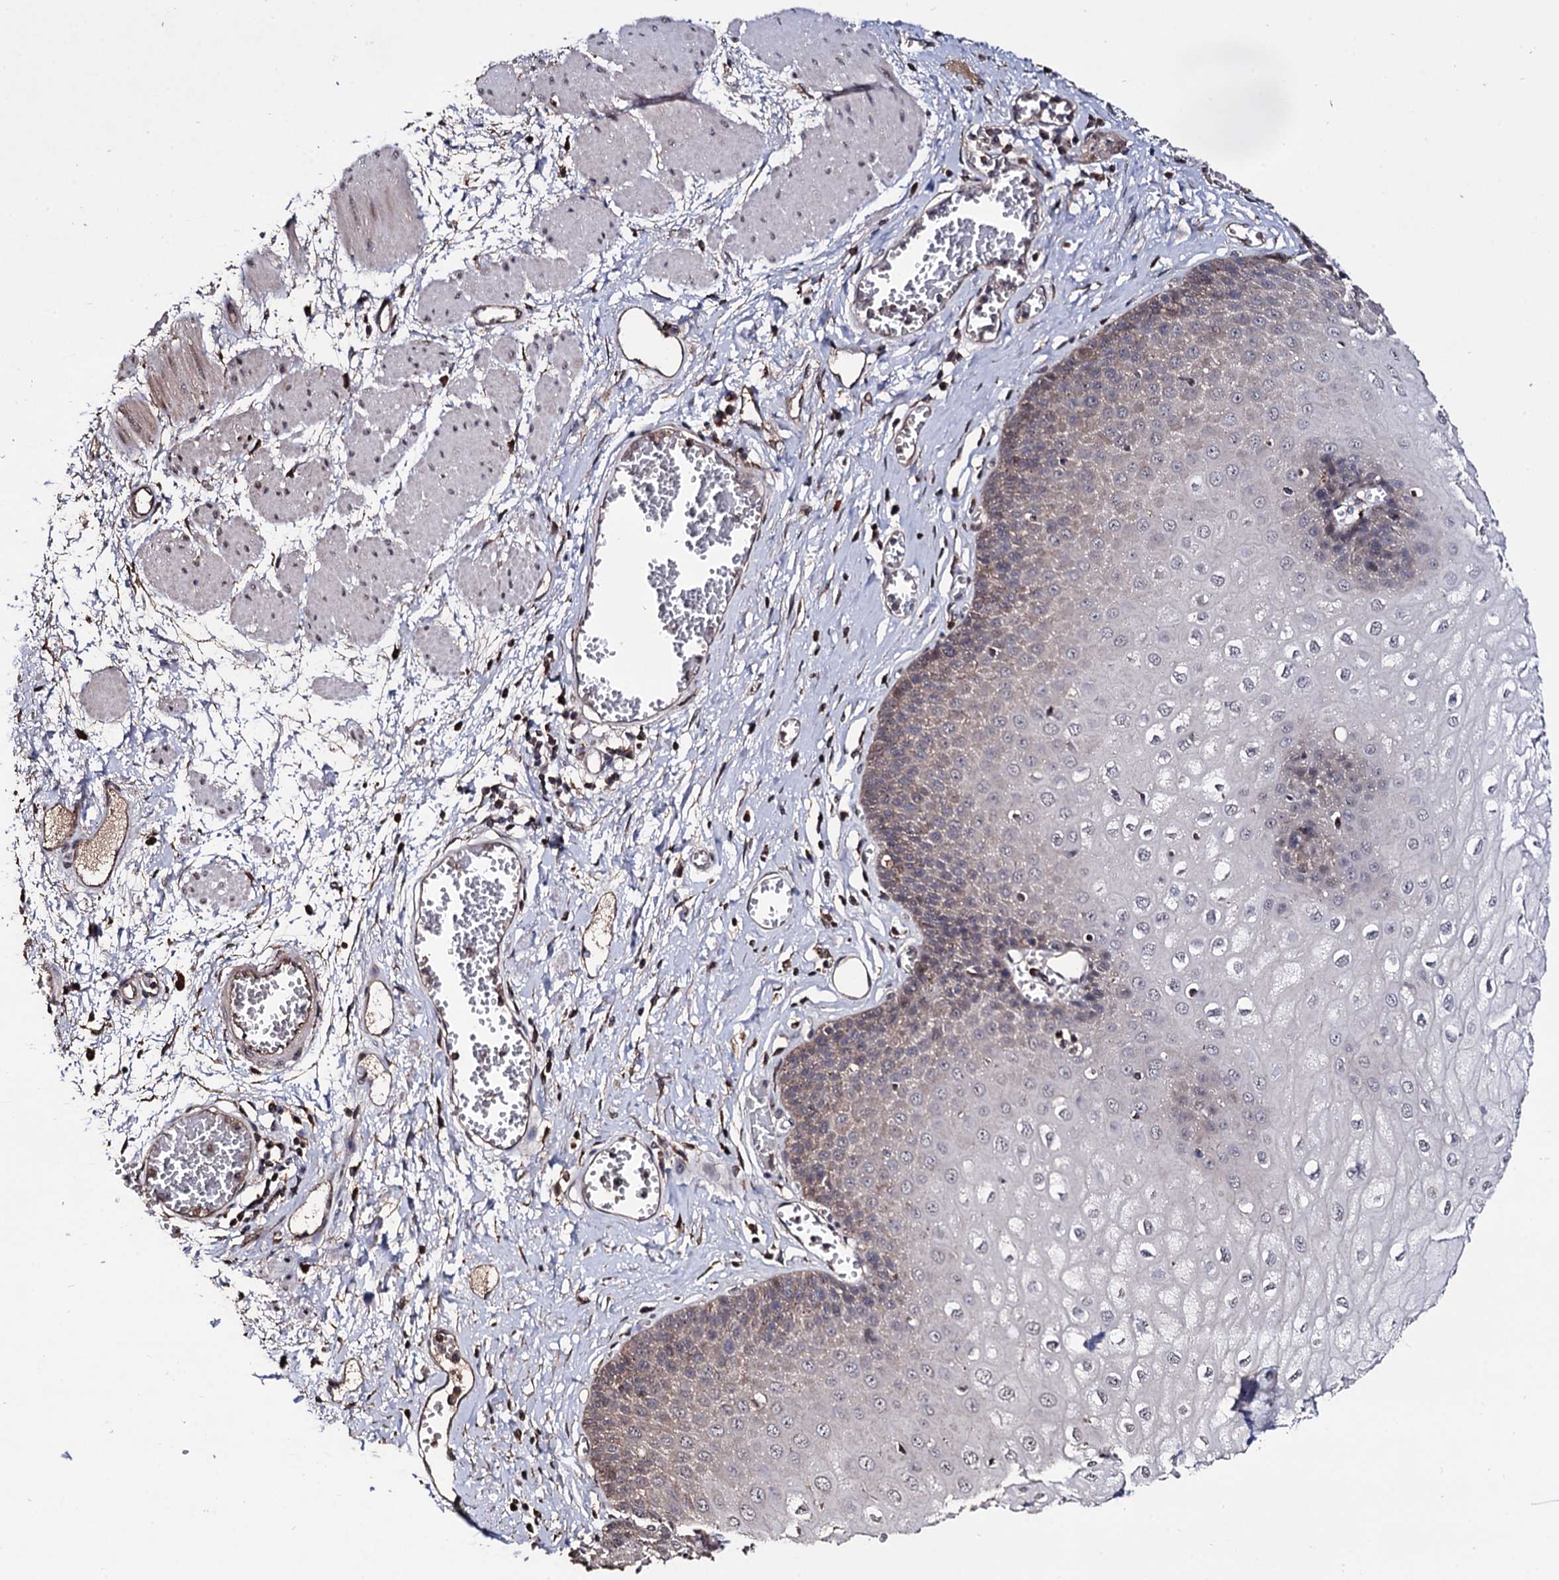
{"staining": {"intensity": "weak", "quantity": "<25%", "location": "cytoplasmic/membranous,nuclear"}, "tissue": "esophagus", "cell_type": "Squamous epithelial cells", "image_type": "normal", "snomed": [{"axis": "morphology", "description": "Normal tissue, NOS"}, {"axis": "topography", "description": "Esophagus"}], "caption": "High power microscopy photomicrograph of an IHC micrograph of normal esophagus, revealing no significant positivity in squamous epithelial cells.", "gene": "MICAL2", "patient": {"sex": "male", "age": 60}}